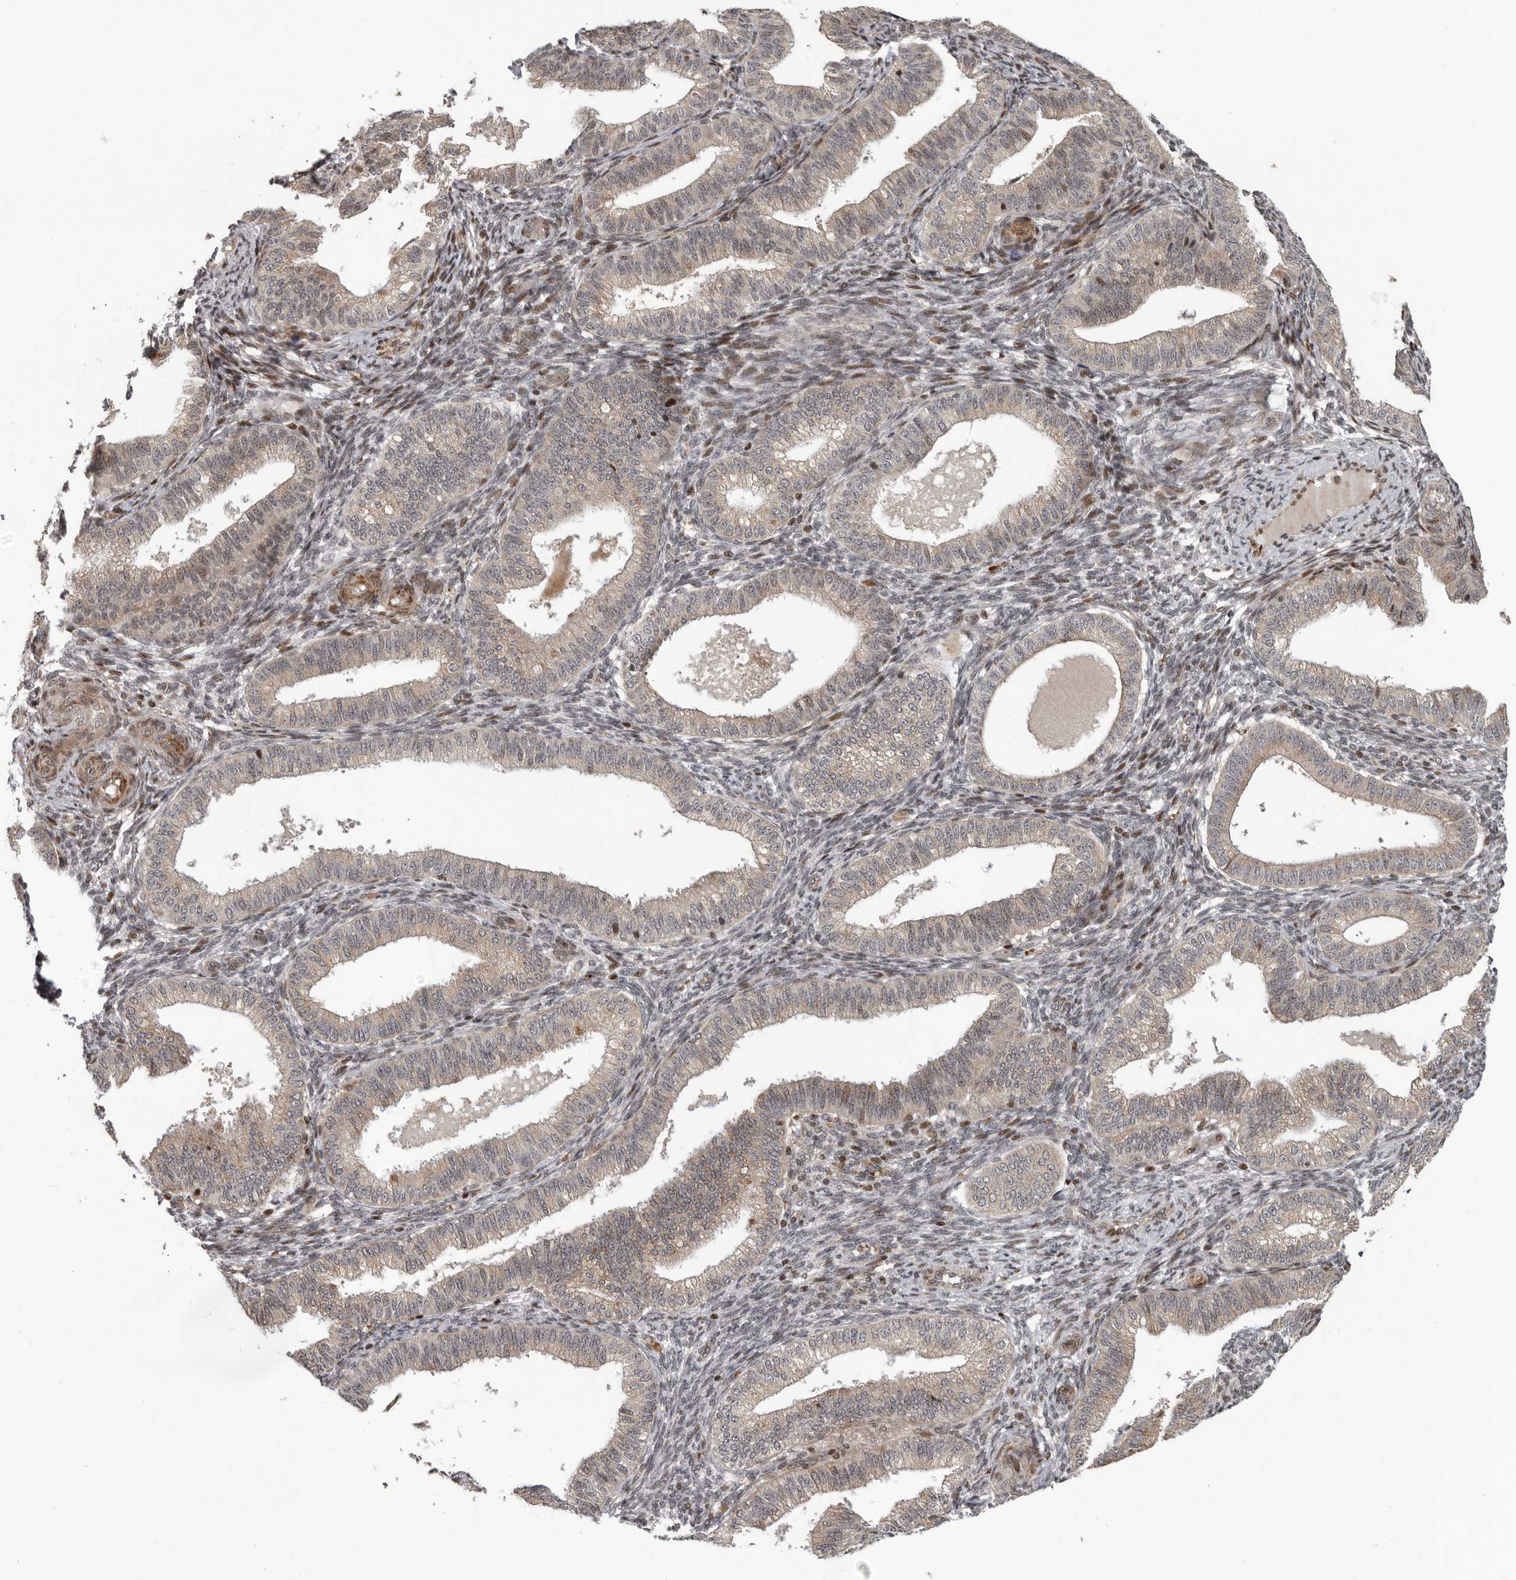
{"staining": {"intensity": "moderate", "quantity": "25%-75%", "location": "nuclear"}, "tissue": "endometrium", "cell_type": "Cells in endometrial stroma", "image_type": "normal", "snomed": [{"axis": "morphology", "description": "Normal tissue, NOS"}, {"axis": "topography", "description": "Endometrium"}], "caption": "The micrograph demonstrates a brown stain indicating the presence of a protein in the nuclear of cells in endometrial stroma in endometrium. Ihc stains the protein in brown and the nuclei are stained blue.", "gene": "RABIF", "patient": {"sex": "female", "age": 39}}